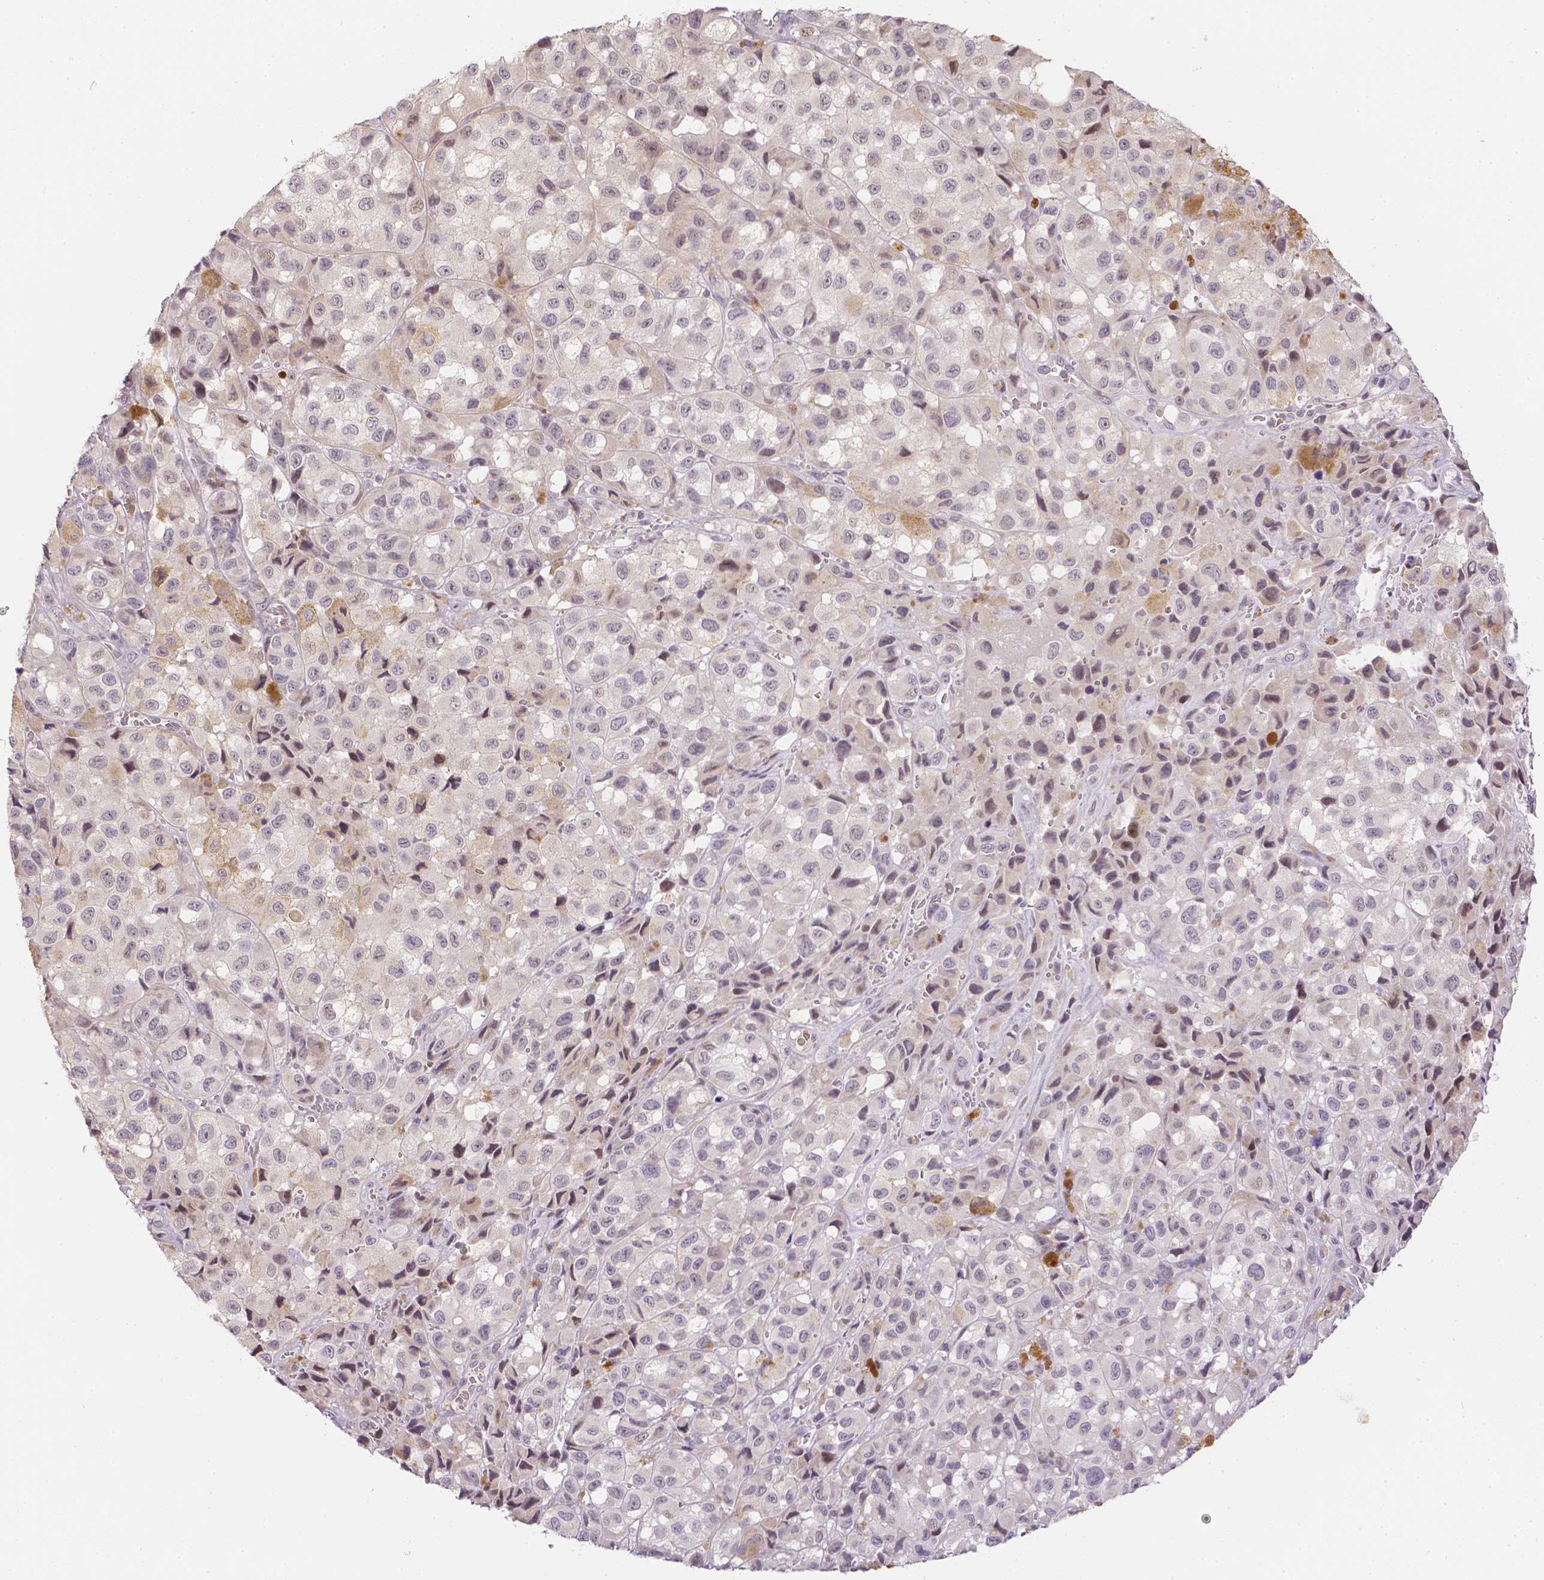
{"staining": {"intensity": "negative", "quantity": "none", "location": "none"}, "tissue": "melanoma", "cell_type": "Tumor cells", "image_type": "cancer", "snomed": [{"axis": "morphology", "description": "Malignant melanoma, NOS"}, {"axis": "topography", "description": "Skin"}], "caption": "This is an IHC histopathology image of melanoma. There is no staining in tumor cells.", "gene": "ZNF280B", "patient": {"sex": "male", "age": 93}}